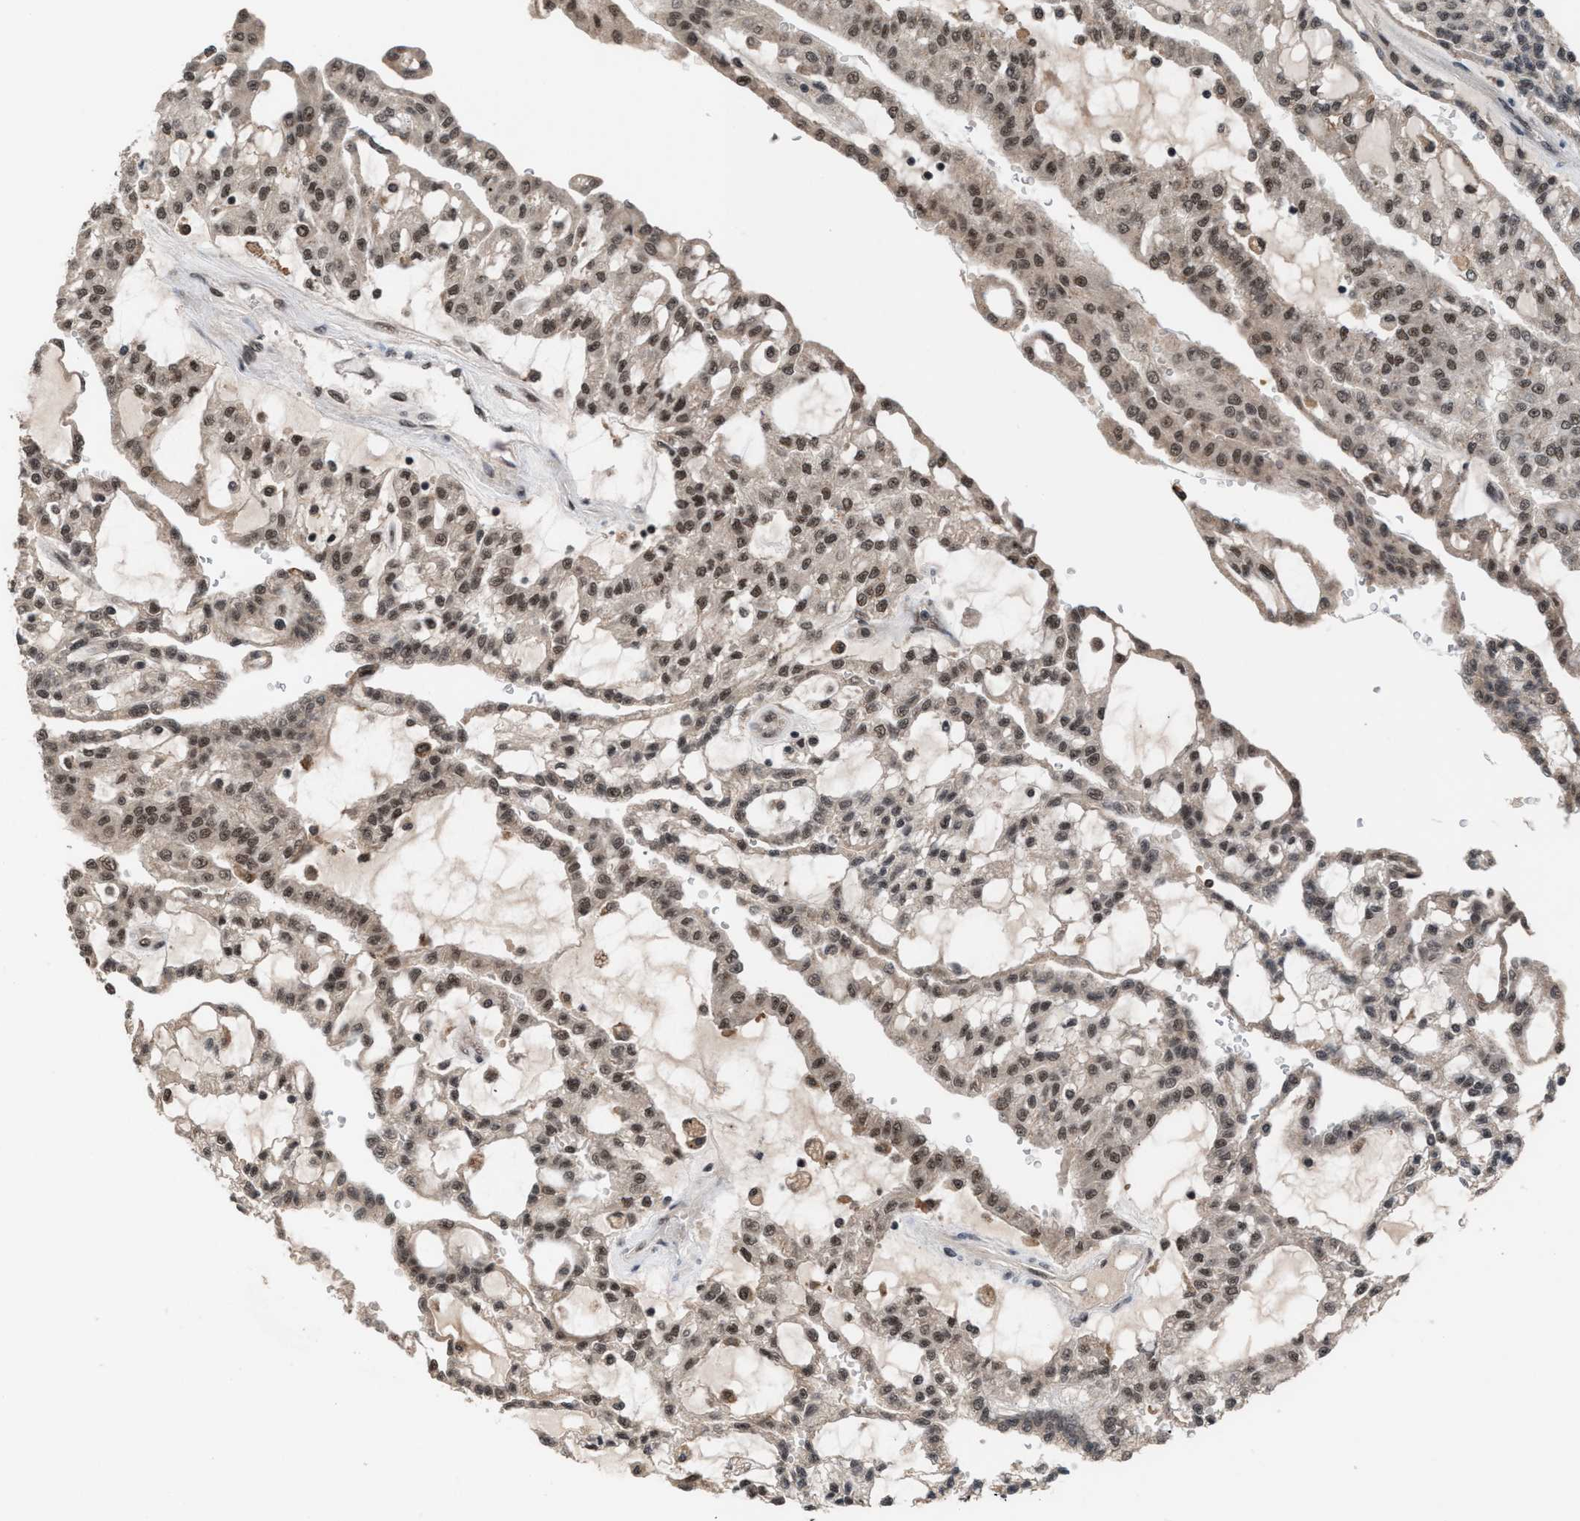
{"staining": {"intensity": "moderate", "quantity": ">75%", "location": "nuclear"}, "tissue": "renal cancer", "cell_type": "Tumor cells", "image_type": "cancer", "snomed": [{"axis": "morphology", "description": "Adenocarcinoma, NOS"}, {"axis": "topography", "description": "Kidney"}], "caption": "Adenocarcinoma (renal) was stained to show a protein in brown. There is medium levels of moderate nuclear expression in approximately >75% of tumor cells. (DAB IHC, brown staining for protein, blue staining for nuclei).", "gene": "PRPF4", "patient": {"sex": "male", "age": 63}}